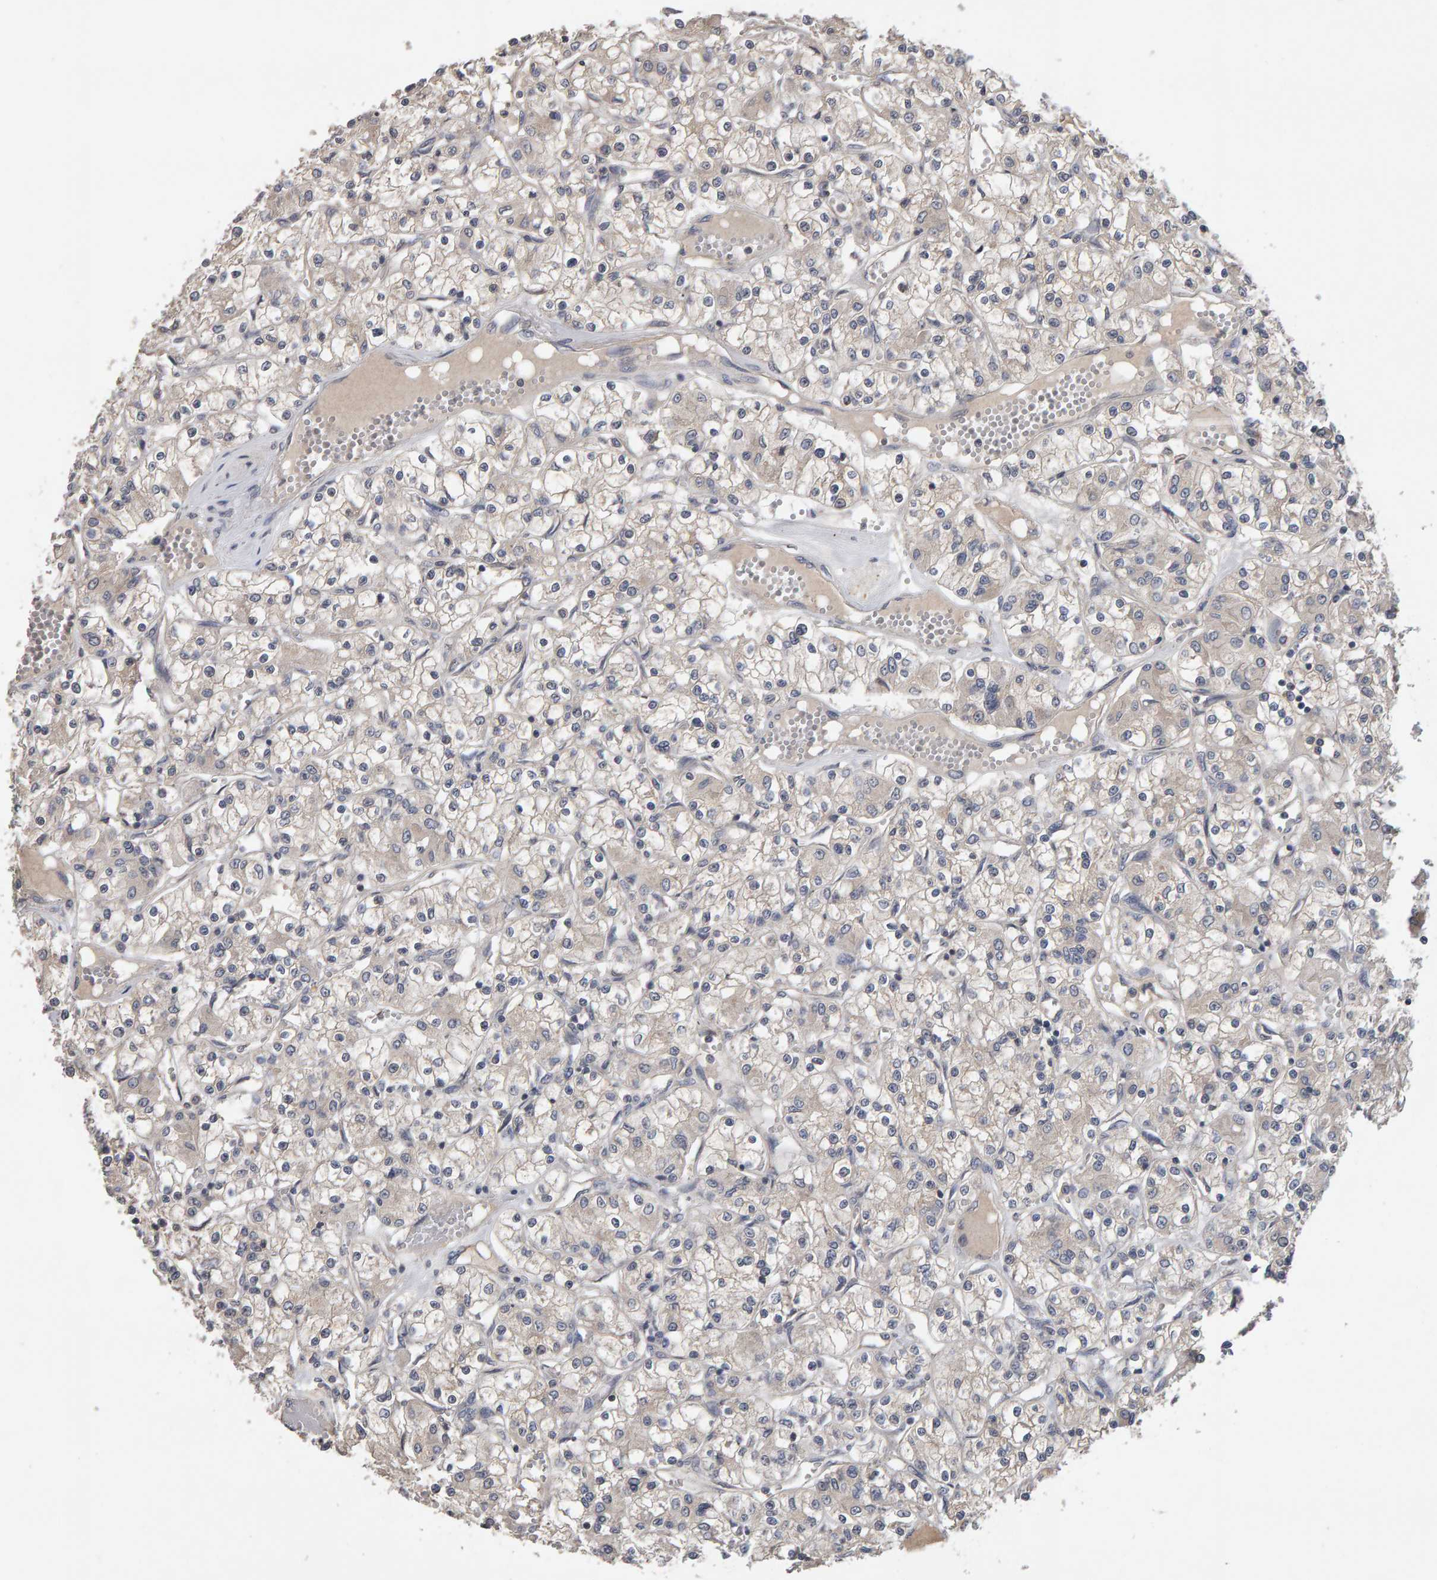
{"staining": {"intensity": "negative", "quantity": "none", "location": "none"}, "tissue": "renal cancer", "cell_type": "Tumor cells", "image_type": "cancer", "snomed": [{"axis": "morphology", "description": "Adenocarcinoma, NOS"}, {"axis": "topography", "description": "Kidney"}], "caption": "DAB immunohistochemical staining of renal cancer (adenocarcinoma) reveals no significant staining in tumor cells.", "gene": "COASY", "patient": {"sex": "female", "age": 59}}